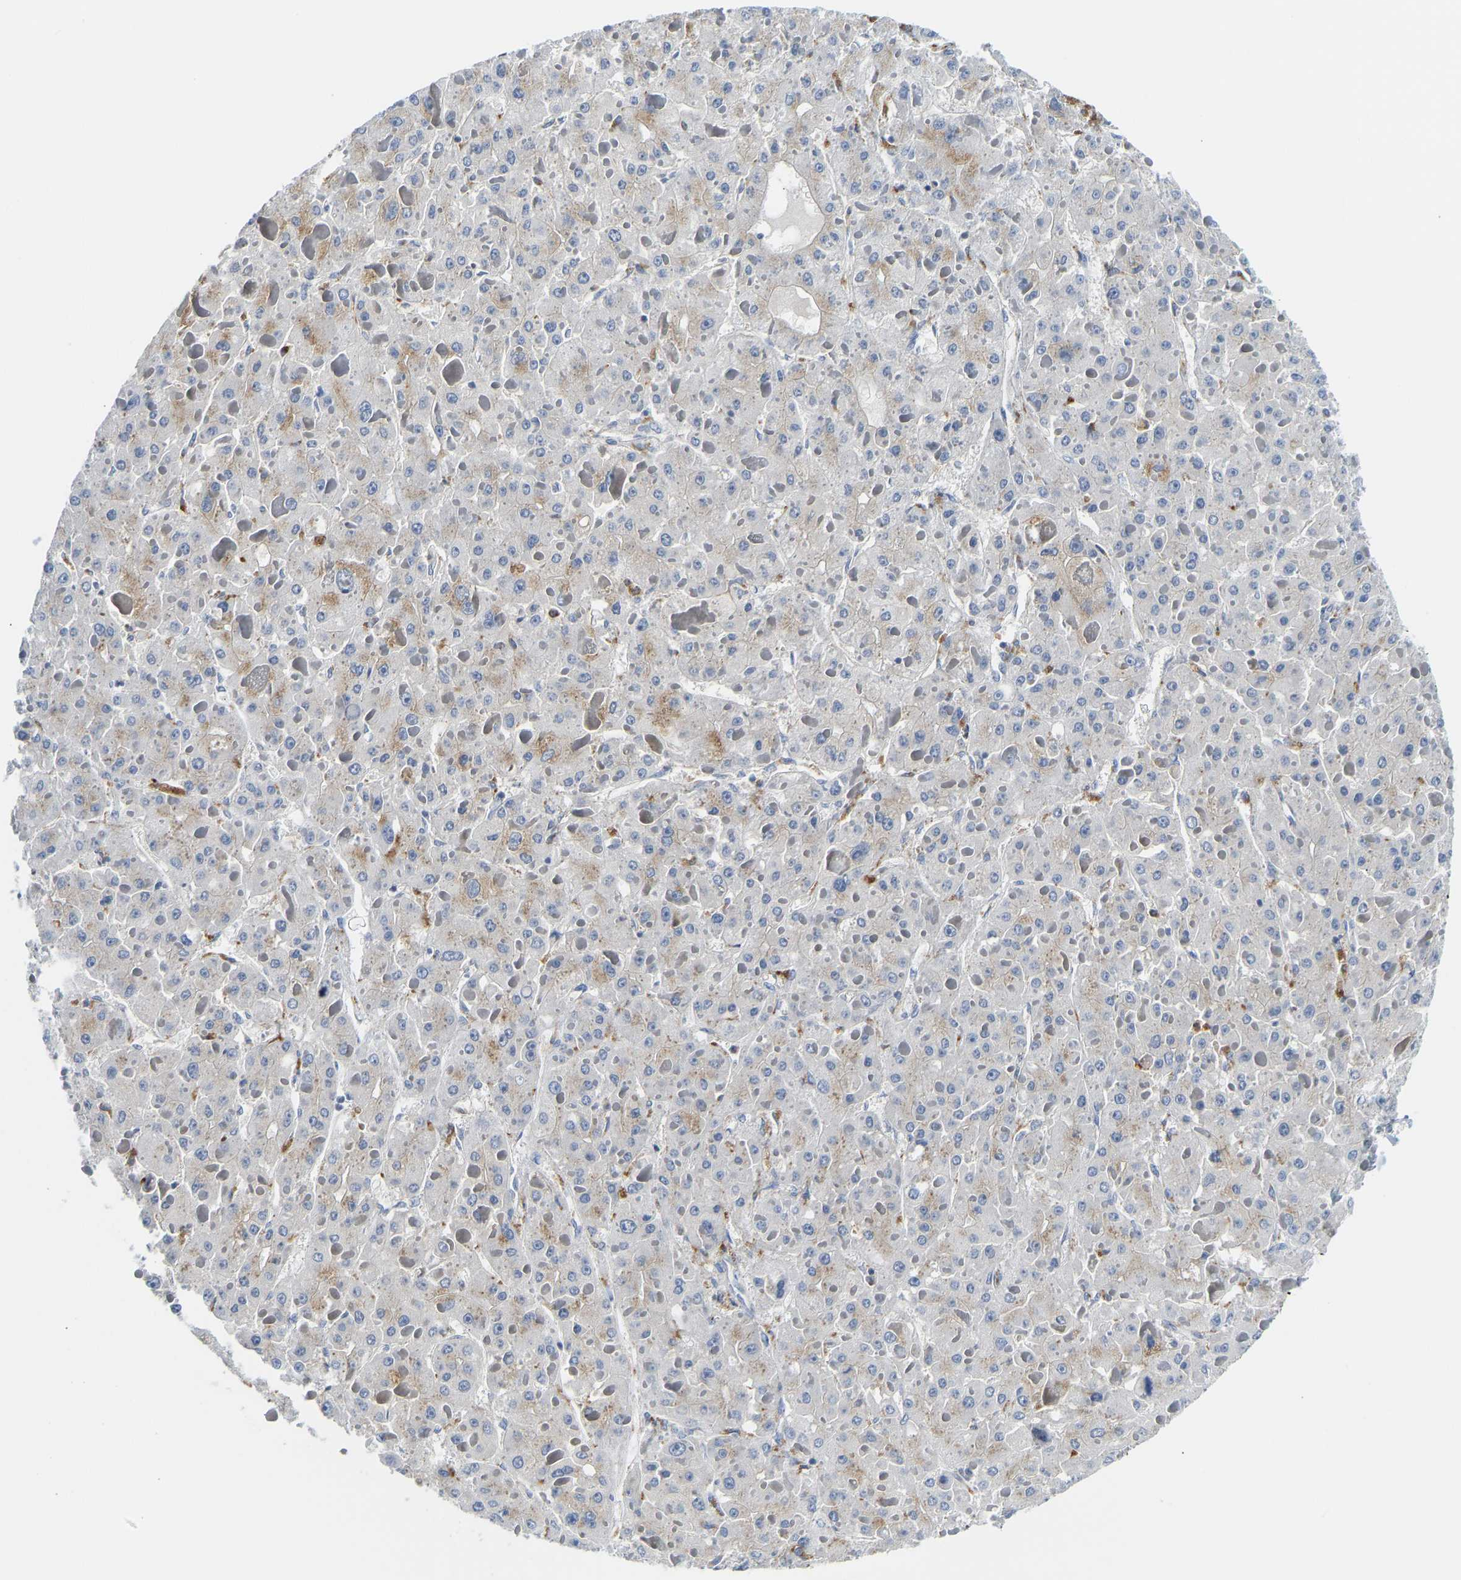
{"staining": {"intensity": "moderate", "quantity": "<25%", "location": "cytoplasmic/membranous"}, "tissue": "liver cancer", "cell_type": "Tumor cells", "image_type": "cancer", "snomed": [{"axis": "morphology", "description": "Carcinoma, Hepatocellular, NOS"}, {"axis": "topography", "description": "Liver"}], "caption": "Moderate cytoplasmic/membranous positivity for a protein is identified in approximately <25% of tumor cells of liver hepatocellular carcinoma using IHC.", "gene": "ATP6V1E1", "patient": {"sex": "female", "age": 73}}